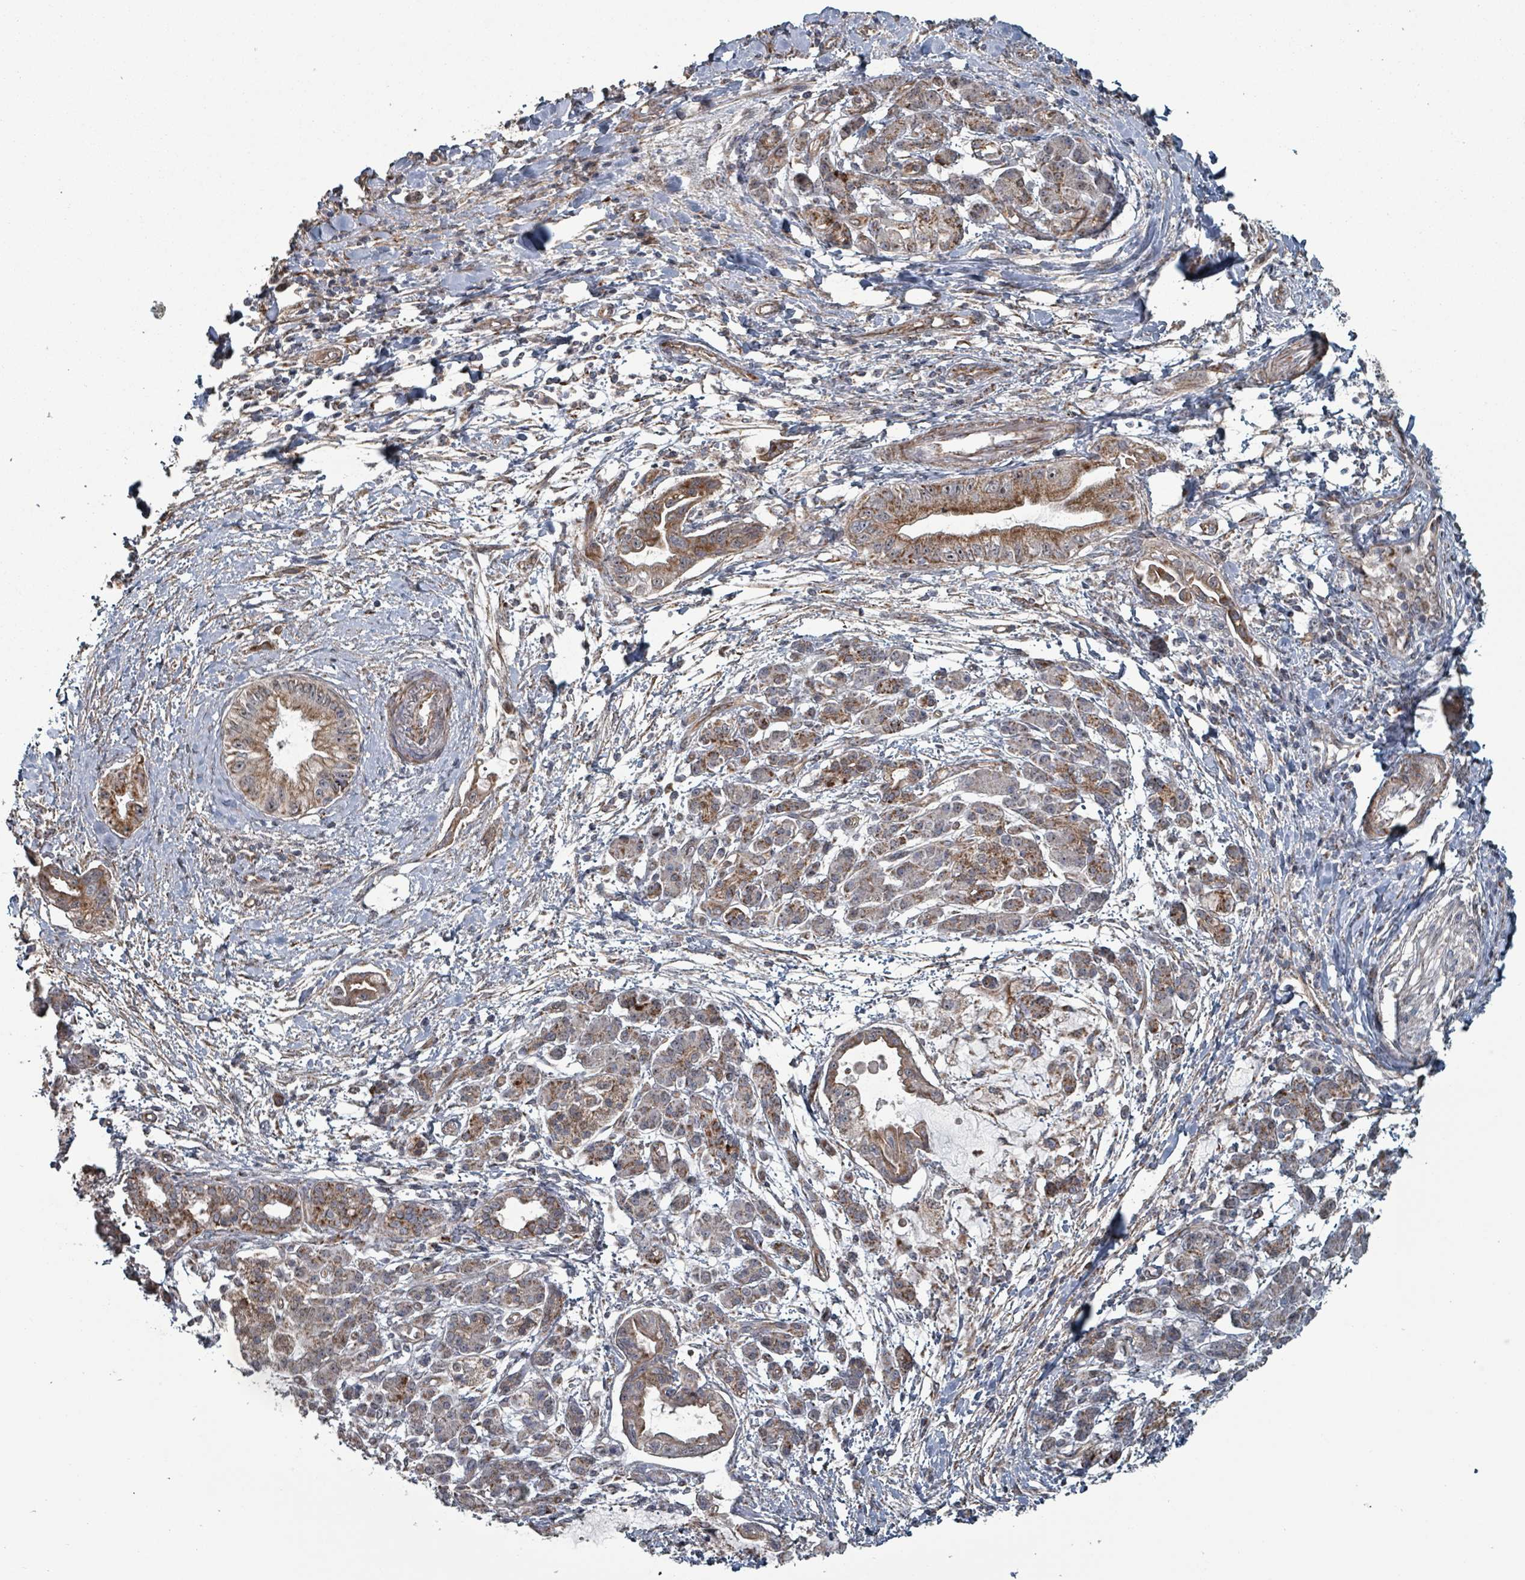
{"staining": {"intensity": "moderate", "quantity": ">75%", "location": "cytoplasmic/membranous"}, "tissue": "pancreatic cancer", "cell_type": "Tumor cells", "image_type": "cancer", "snomed": [{"axis": "morphology", "description": "Adenocarcinoma, NOS"}, {"axis": "topography", "description": "Pancreas"}], "caption": "The photomicrograph shows a brown stain indicating the presence of a protein in the cytoplasmic/membranous of tumor cells in pancreatic cancer (adenocarcinoma).", "gene": "MRPL4", "patient": {"sex": "male", "age": 48}}